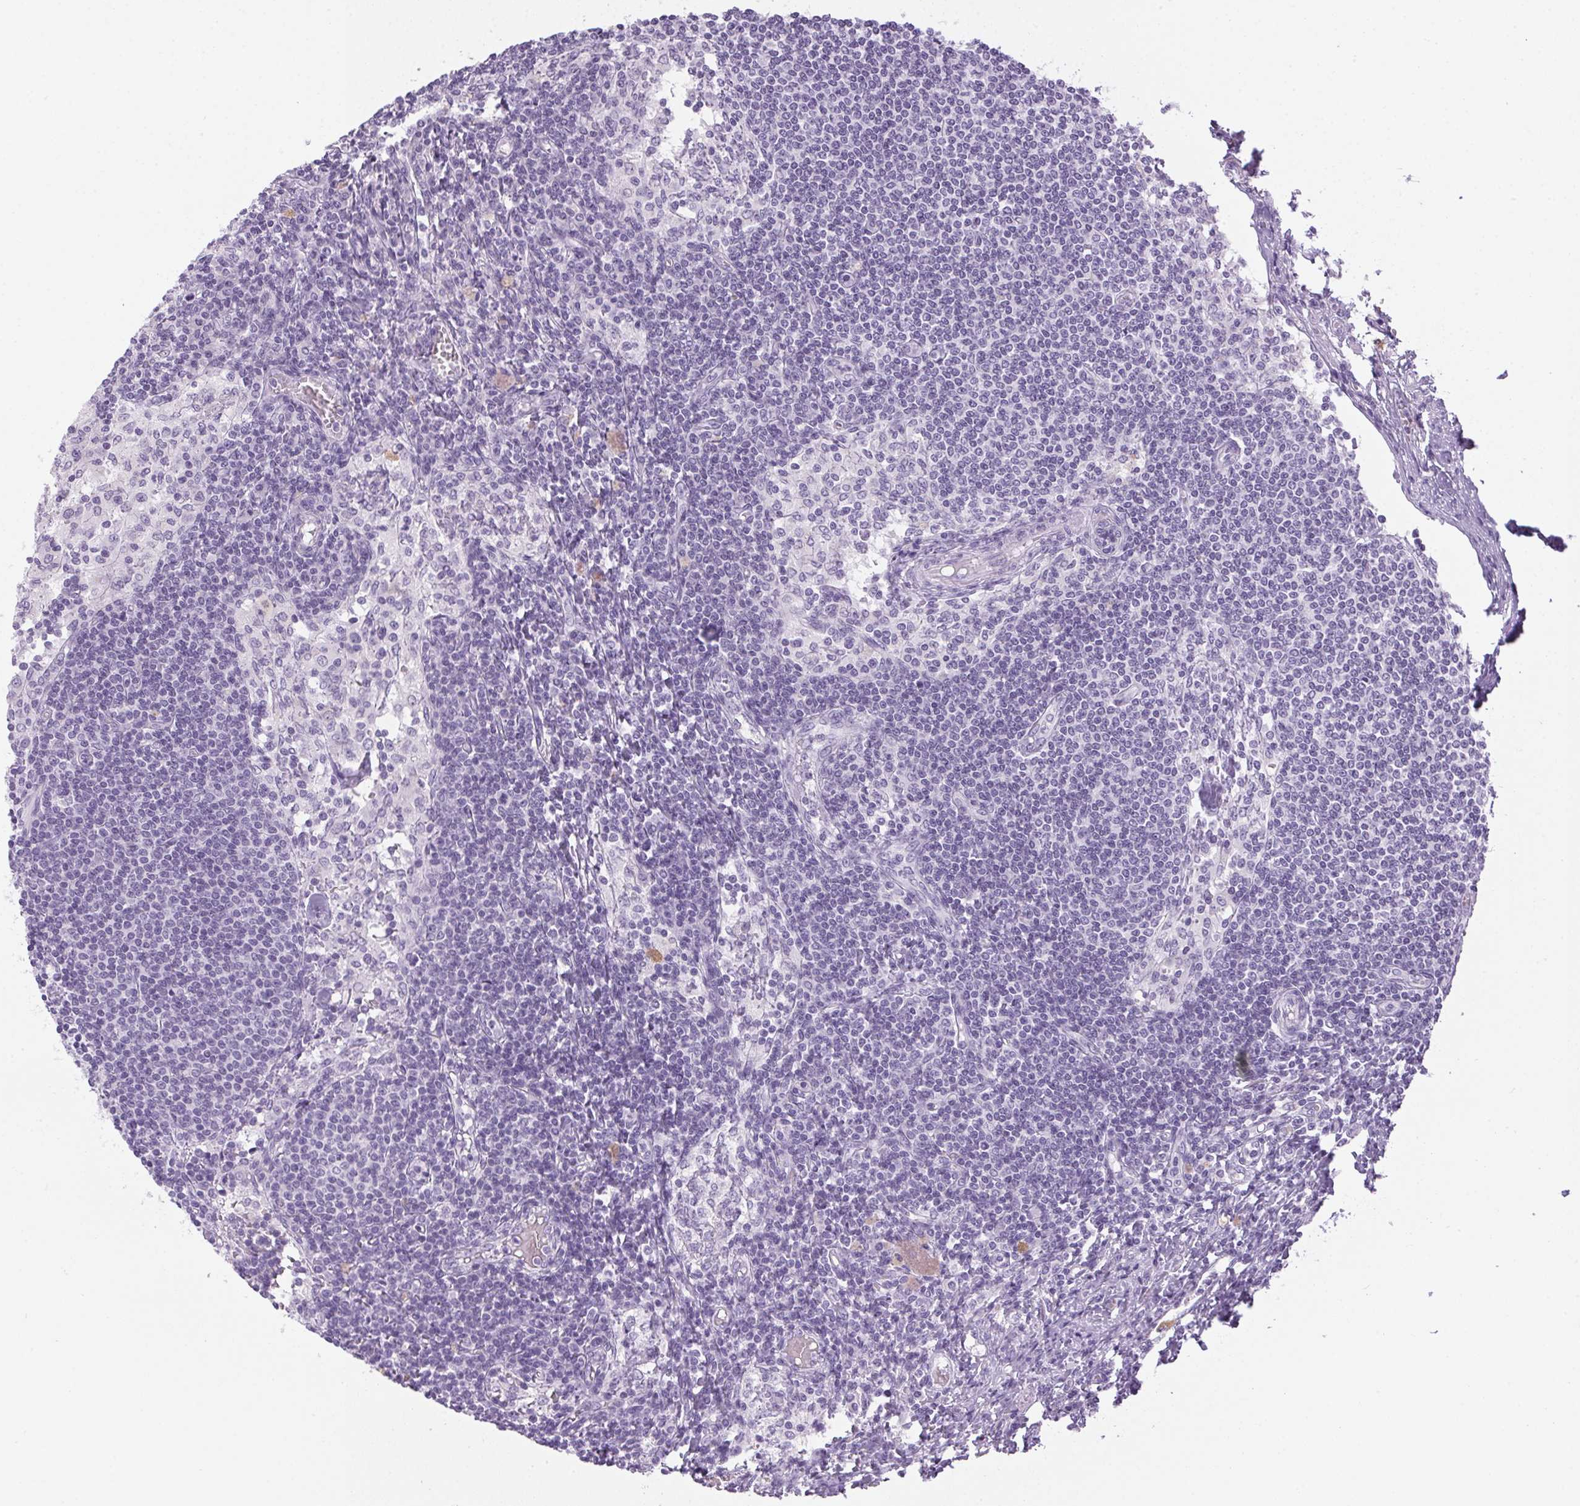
{"staining": {"intensity": "negative", "quantity": "none", "location": "none"}, "tissue": "lymph node", "cell_type": "Germinal center cells", "image_type": "normal", "snomed": [{"axis": "morphology", "description": "Normal tissue, NOS"}, {"axis": "topography", "description": "Lymph node"}], "caption": "Immunohistochemical staining of benign human lymph node exhibits no significant expression in germinal center cells. The staining was performed using DAB (3,3'-diaminobenzidine) to visualize the protein expression in brown, while the nuclei were stained in blue with hematoxylin (Magnification: 20x).", "gene": "POPDC2", "patient": {"sex": "female", "age": 69}}